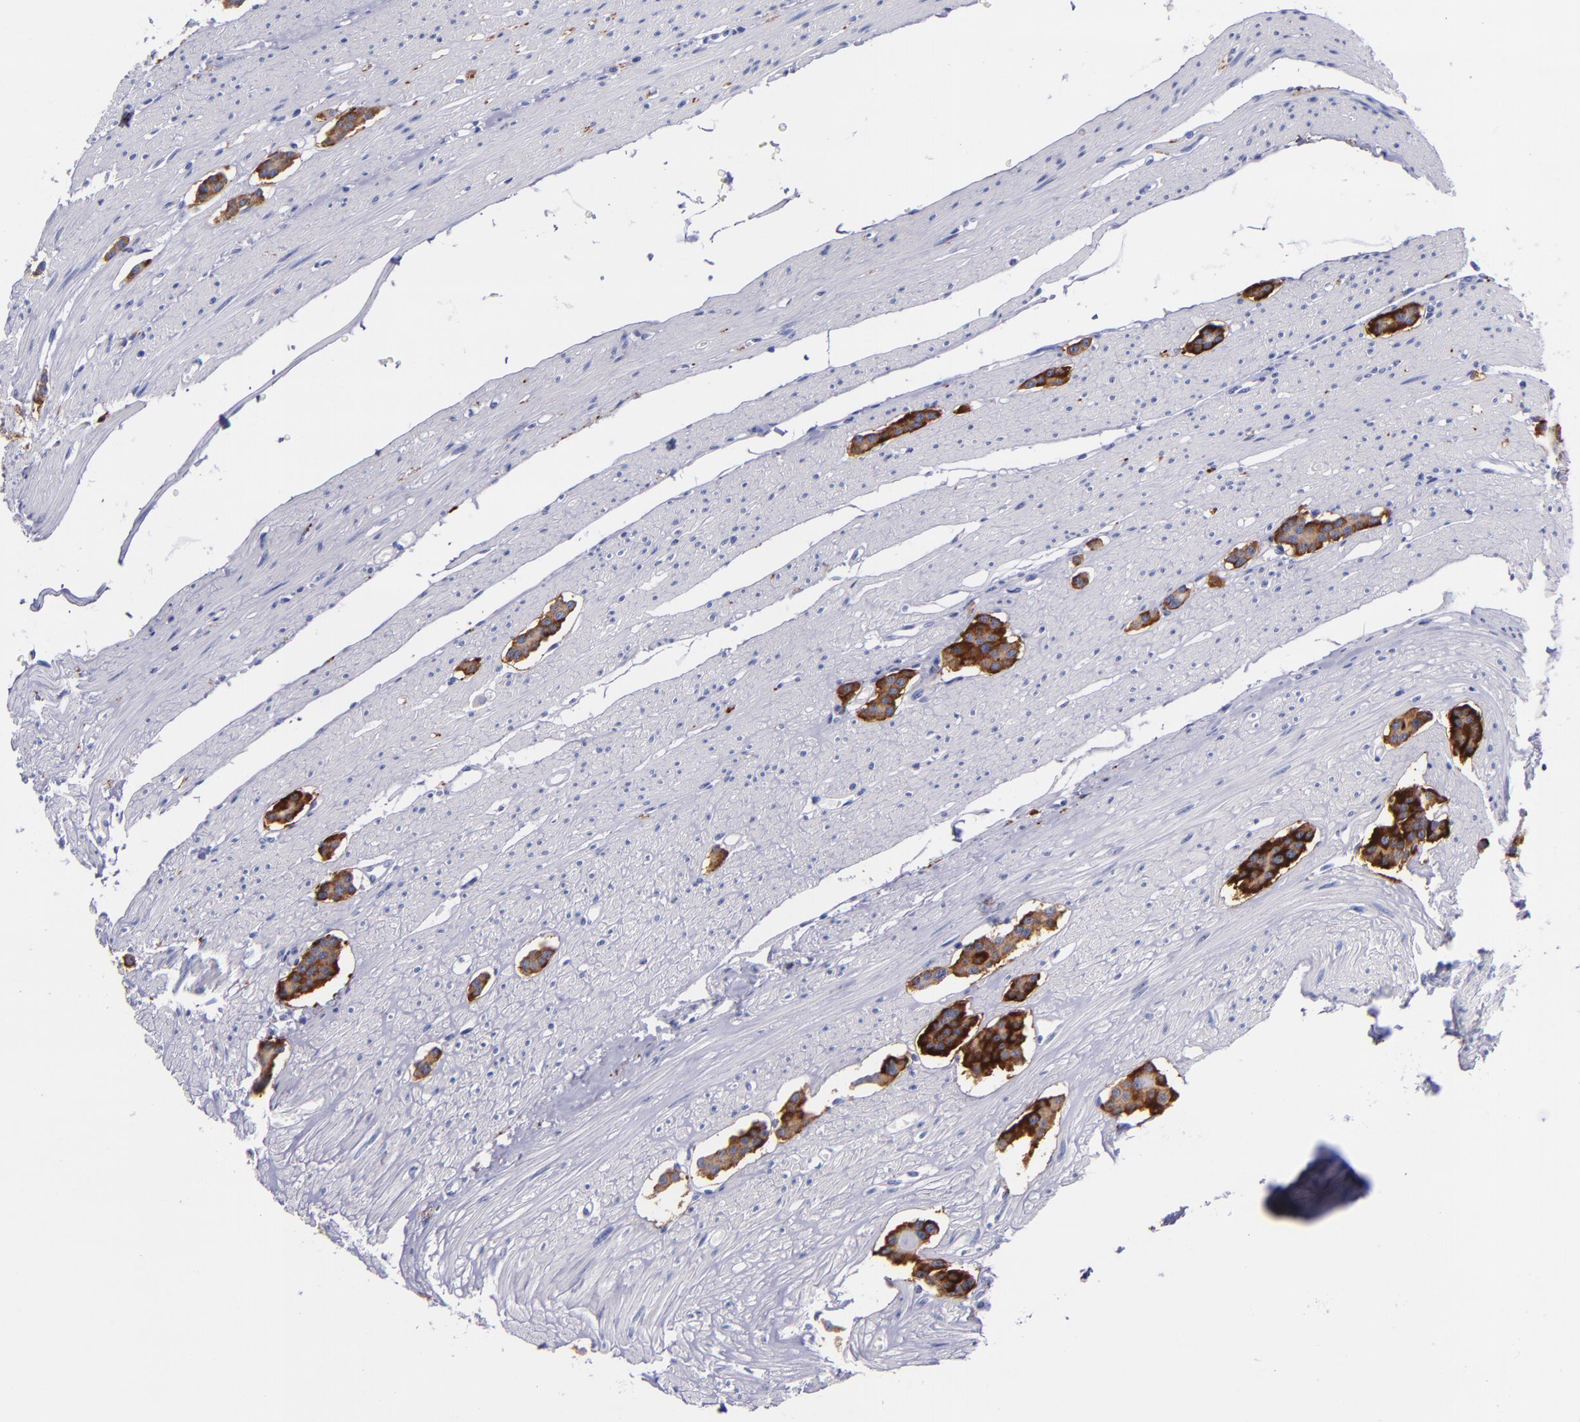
{"staining": {"intensity": "strong", "quantity": ">75%", "location": "cytoplasmic/membranous"}, "tissue": "carcinoid", "cell_type": "Tumor cells", "image_type": "cancer", "snomed": [{"axis": "morphology", "description": "Carcinoid, malignant, NOS"}, {"axis": "topography", "description": "Small intestine"}], "caption": "Approximately >75% of tumor cells in human malignant carcinoid demonstrate strong cytoplasmic/membranous protein positivity as visualized by brown immunohistochemical staining.", "gene": "SV2A", "patient": {"sex": "male", "age": 60}}